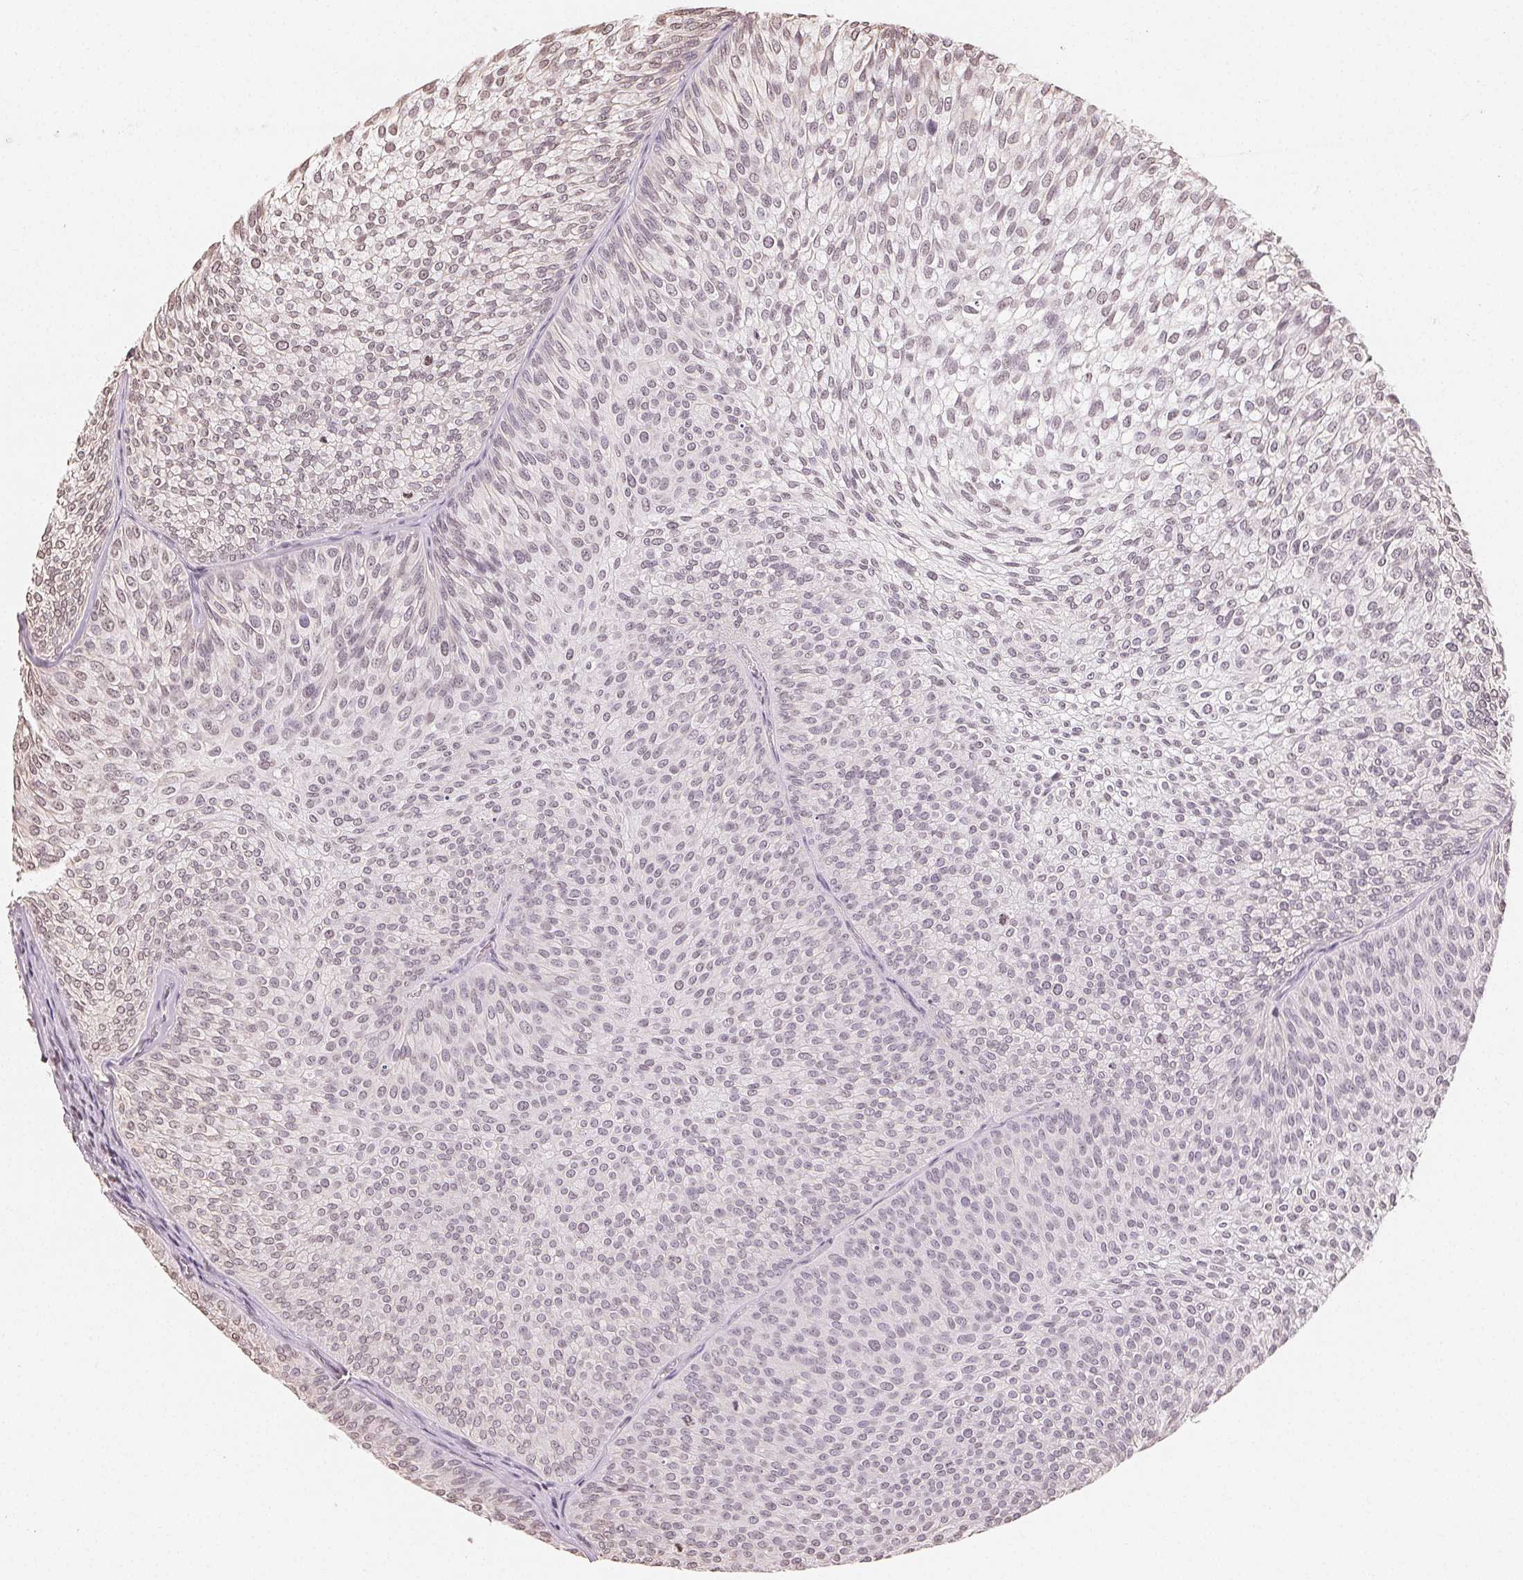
{"staining": {"intensity": "weak", "quantity": "25%-75%", "location": "nuclear"}, "tissue": "urothelial cancer", "cell_type": "Tumor cells", "image_type": "cancer", "snomed": [{"axis": "morphology", "description": "Urothelial carcinoma, Low grade"}, {"axis": "topography", "description": "Urinary bladder"}], "caption": "An IHC micrograph of tumor tissue is shown. Protein staining in brown highlights weak nuclear positivity in urothelial cancer within tumor cells. (DAB IHC, brown staining for protein, blue staining for nuclei).", "gene": "TBP", "patient": {"sex": "male", "age": 91}}